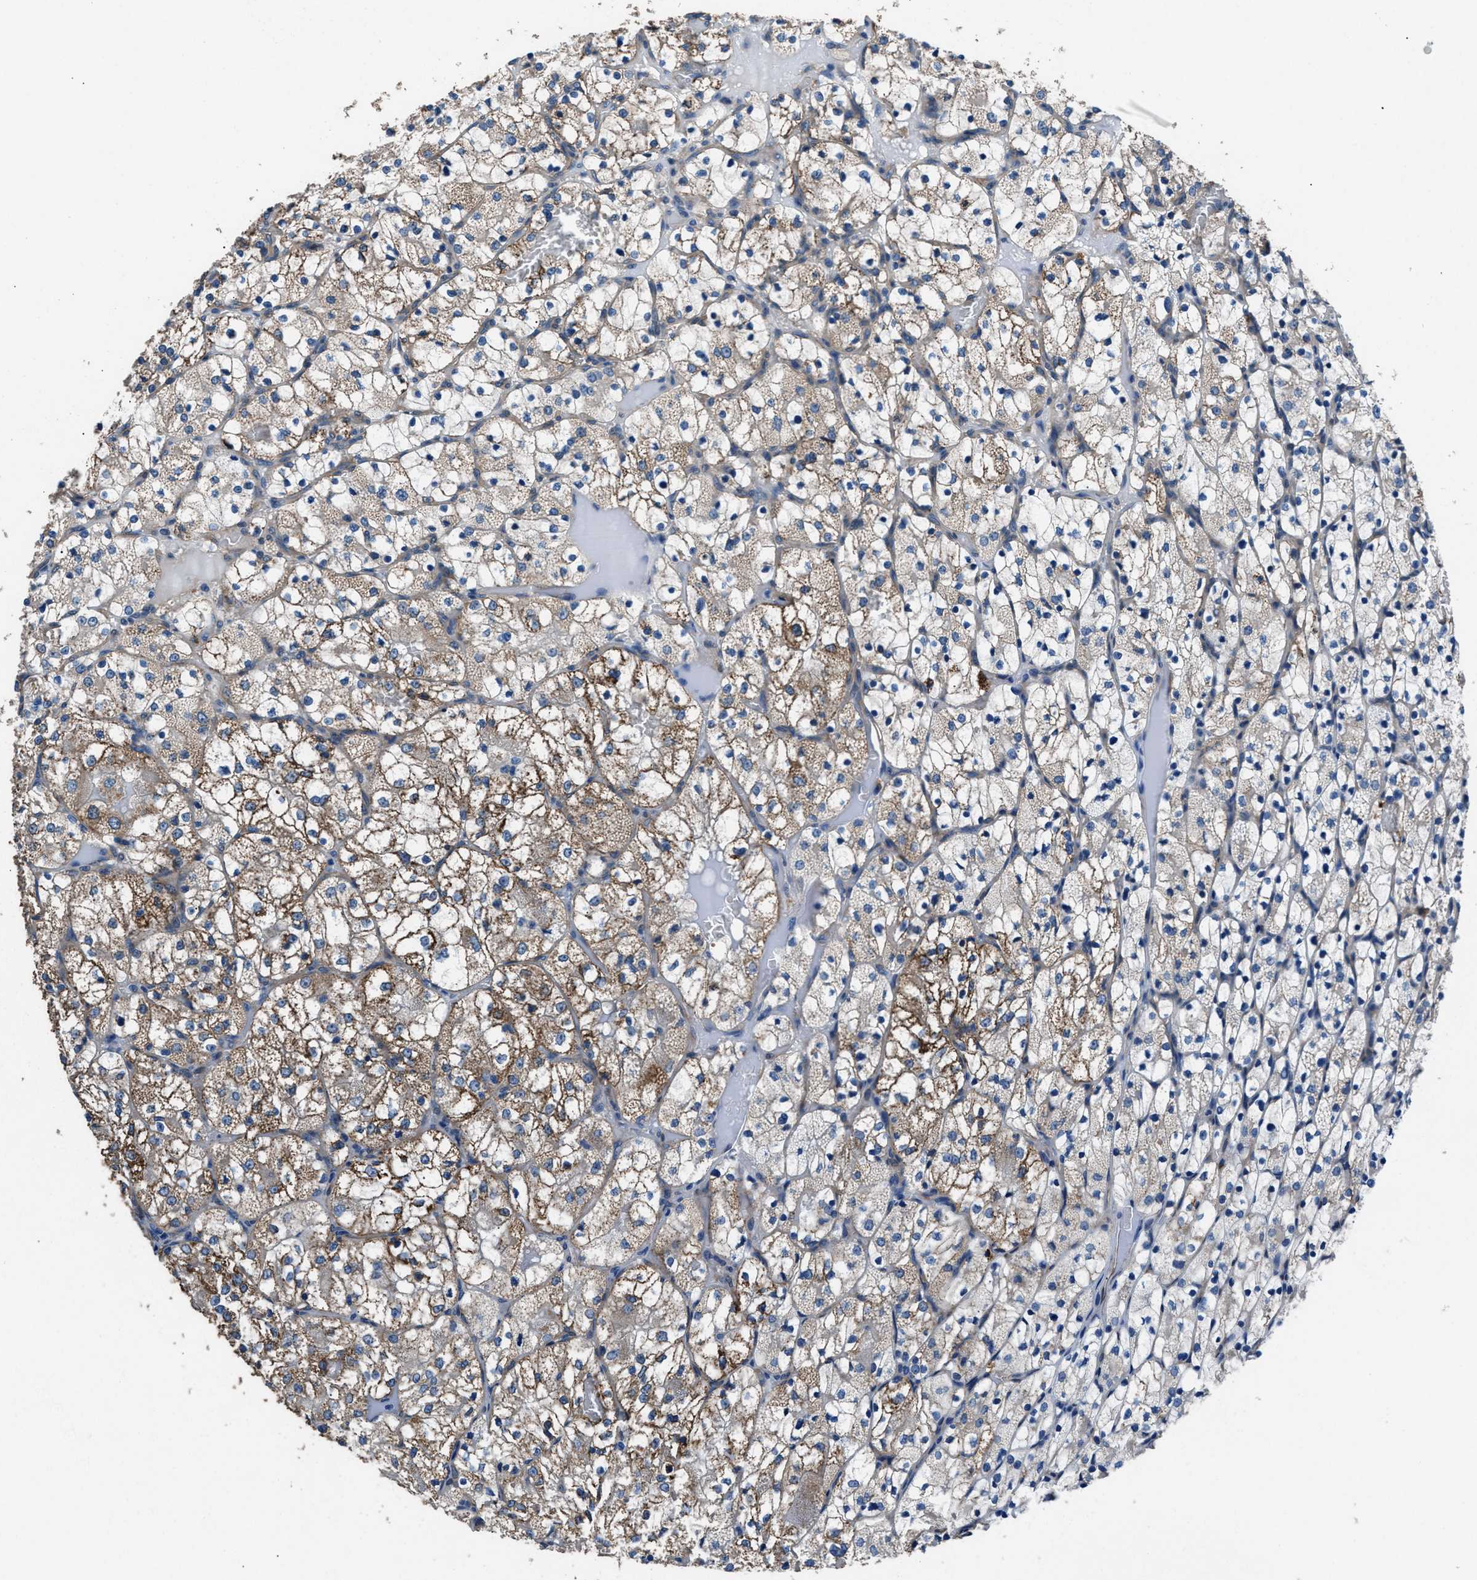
{"staining": {"intensity": "moderate", "quantity": "25%-75%", "location": "cytoplasmic/membranous"}, "tissue": "renal cancer", "cell_type": "Tumor cells", "image_type": "cancer", "snomed": [{"axis": "morphology", "description": "Adenocarcinoma, NOS"}, {"axis": "topography", "description": "Kidney"}], "caption": "Renal adenocarcinoma stained with DAB (3,3'-diaminobenzidine) immunohistochemistry reveals medium levels of moderate cytoplasmic/membranous expression in about 25%-75% of tumor cells. The protein of interest is stained brown, and the nuclei are stained in blue (DAB IHC with brightfield microscopy, high magnification).", "gene": "PRTFDC1", "patient": {"sex": "female", "age": 69}}